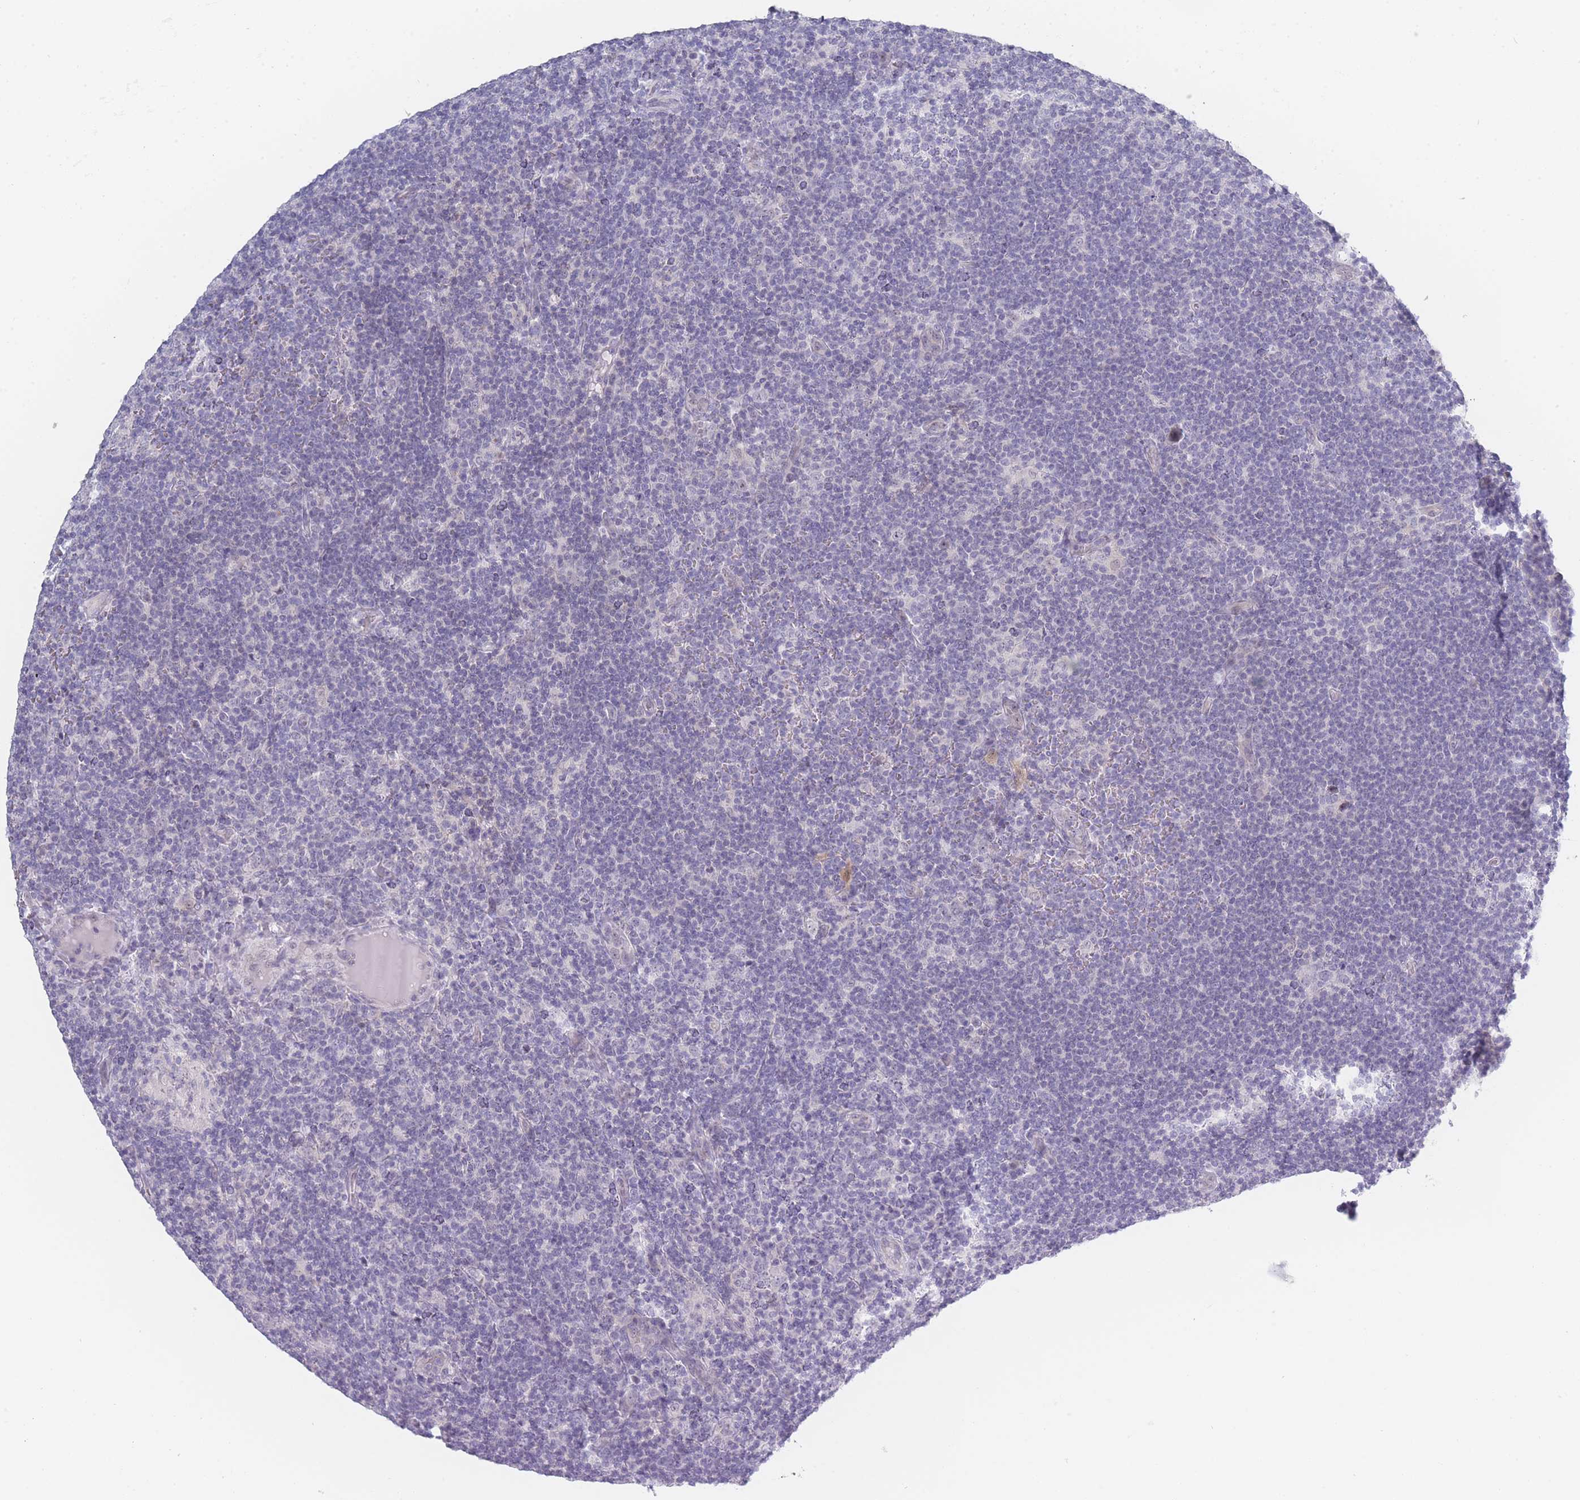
{"staining": {"intensity": "negative", "quantity": "none", "location": "none"}, "tissue": "lymphoma", "cell_type": "Tumor cells", "image_type": "cancer", "snomed": [{"axis": "morphology", "description": "Hodgkin's disease, NOS"}, {"axis": "topography", "description": "Lymph node"}], "caption": "Tumor cells are negative for protein expression in human Hodgkin's disease. (Immunohistochemistry, brightfield microscopy, high magnification).", "gene": "ROS1", "patient": {"sex": "female", "age": 57}}